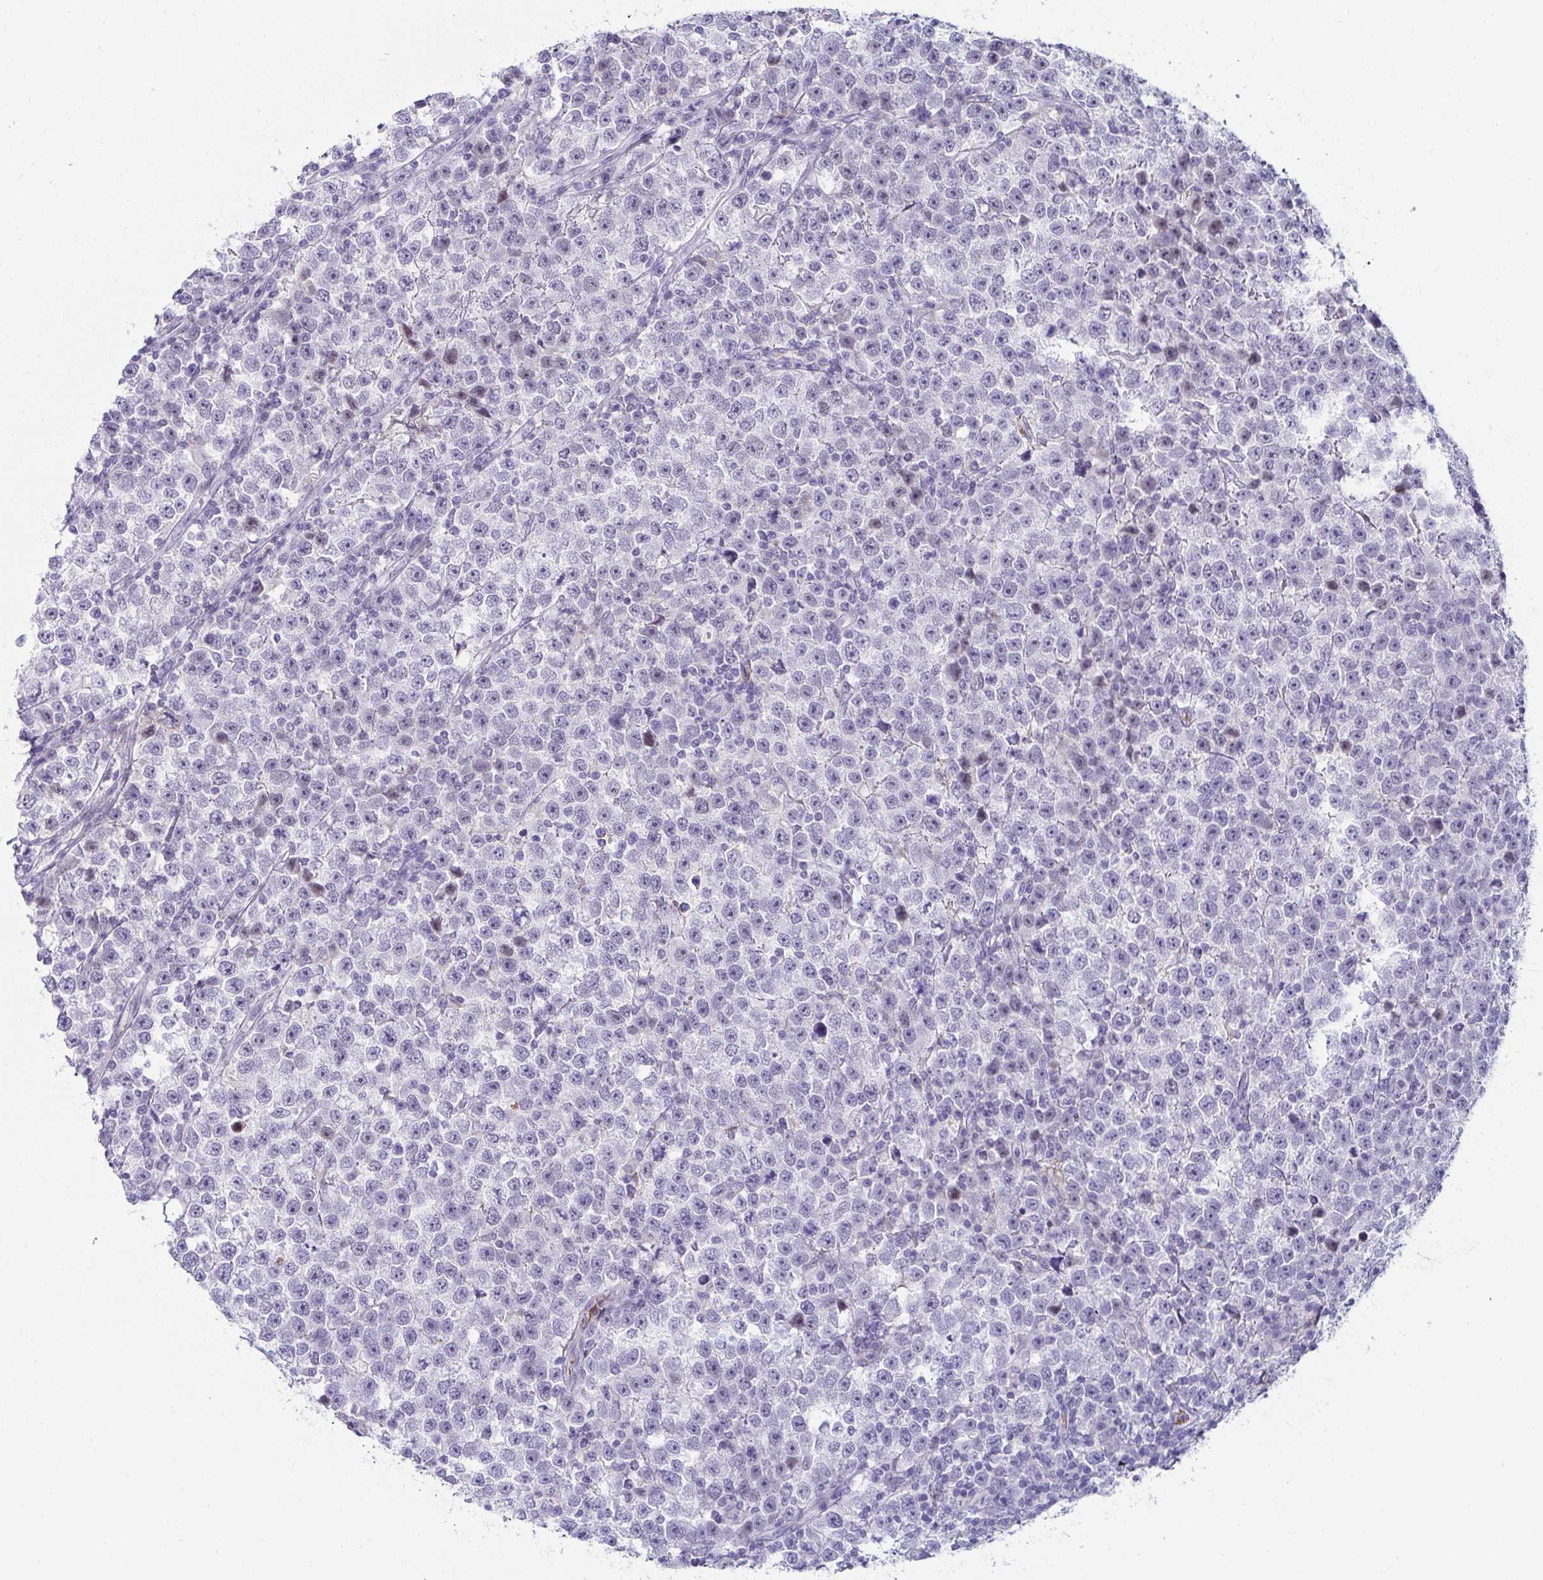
{"staining": {"intensity": "negative", "quantity": "none", "location": "none"}, "tissue": "testis cancer", "cell_type": "Tumor cells", "image_type": "cancer", "snomed": [{"axis": "morphology", "description": "Seminoma, NOS"}, {"axis": "topography", "description": "Testis"}], "caption": "Protein analysis of testis cancer exhibits no significant positivity in tumor cells. (Brightfield microscopy of DAB immunohistochemistry at high magnification).", "gene": "NPY", "patient": {"sex": "male", "age": 43}}